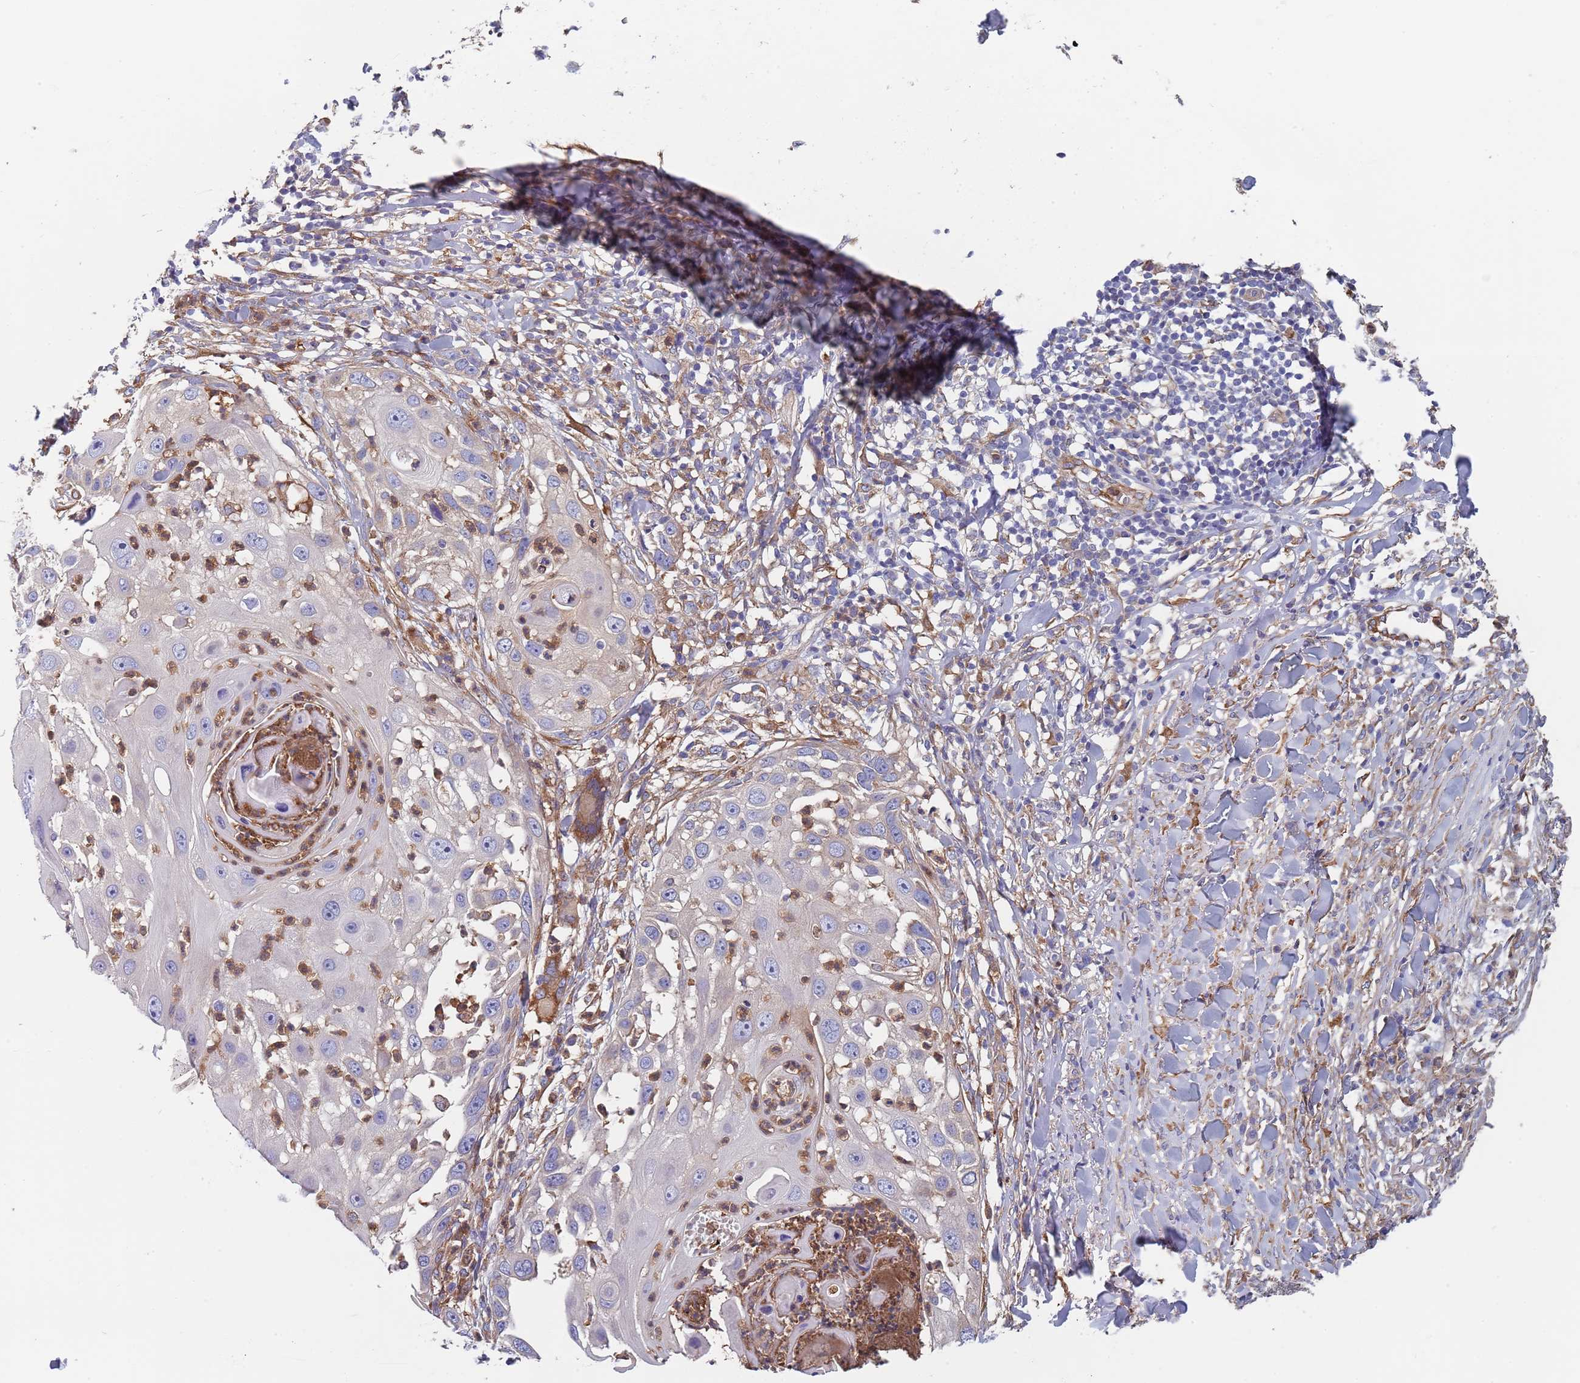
{"staining": {"intensity": "negative", "quantity": "none", "location": "none"}, "tissue": "skin cancer", "cell_type": "Tumor cells", "image_type": "cancer", "snomed": [{"axis": "morphology", "description": "Squamous cell carcinoma, NOS"}, {"axis": "topography", "description": "Skin"}], "caption": "High power microscopy photomicrograph of an immunohistochemistry histopathology image of skin cancer (squamous cell carcinoma), revealing no significant positivity in tumor cells.", "gene": "DCUN1D3", "patient": {"sex": "female", "age": 44}}